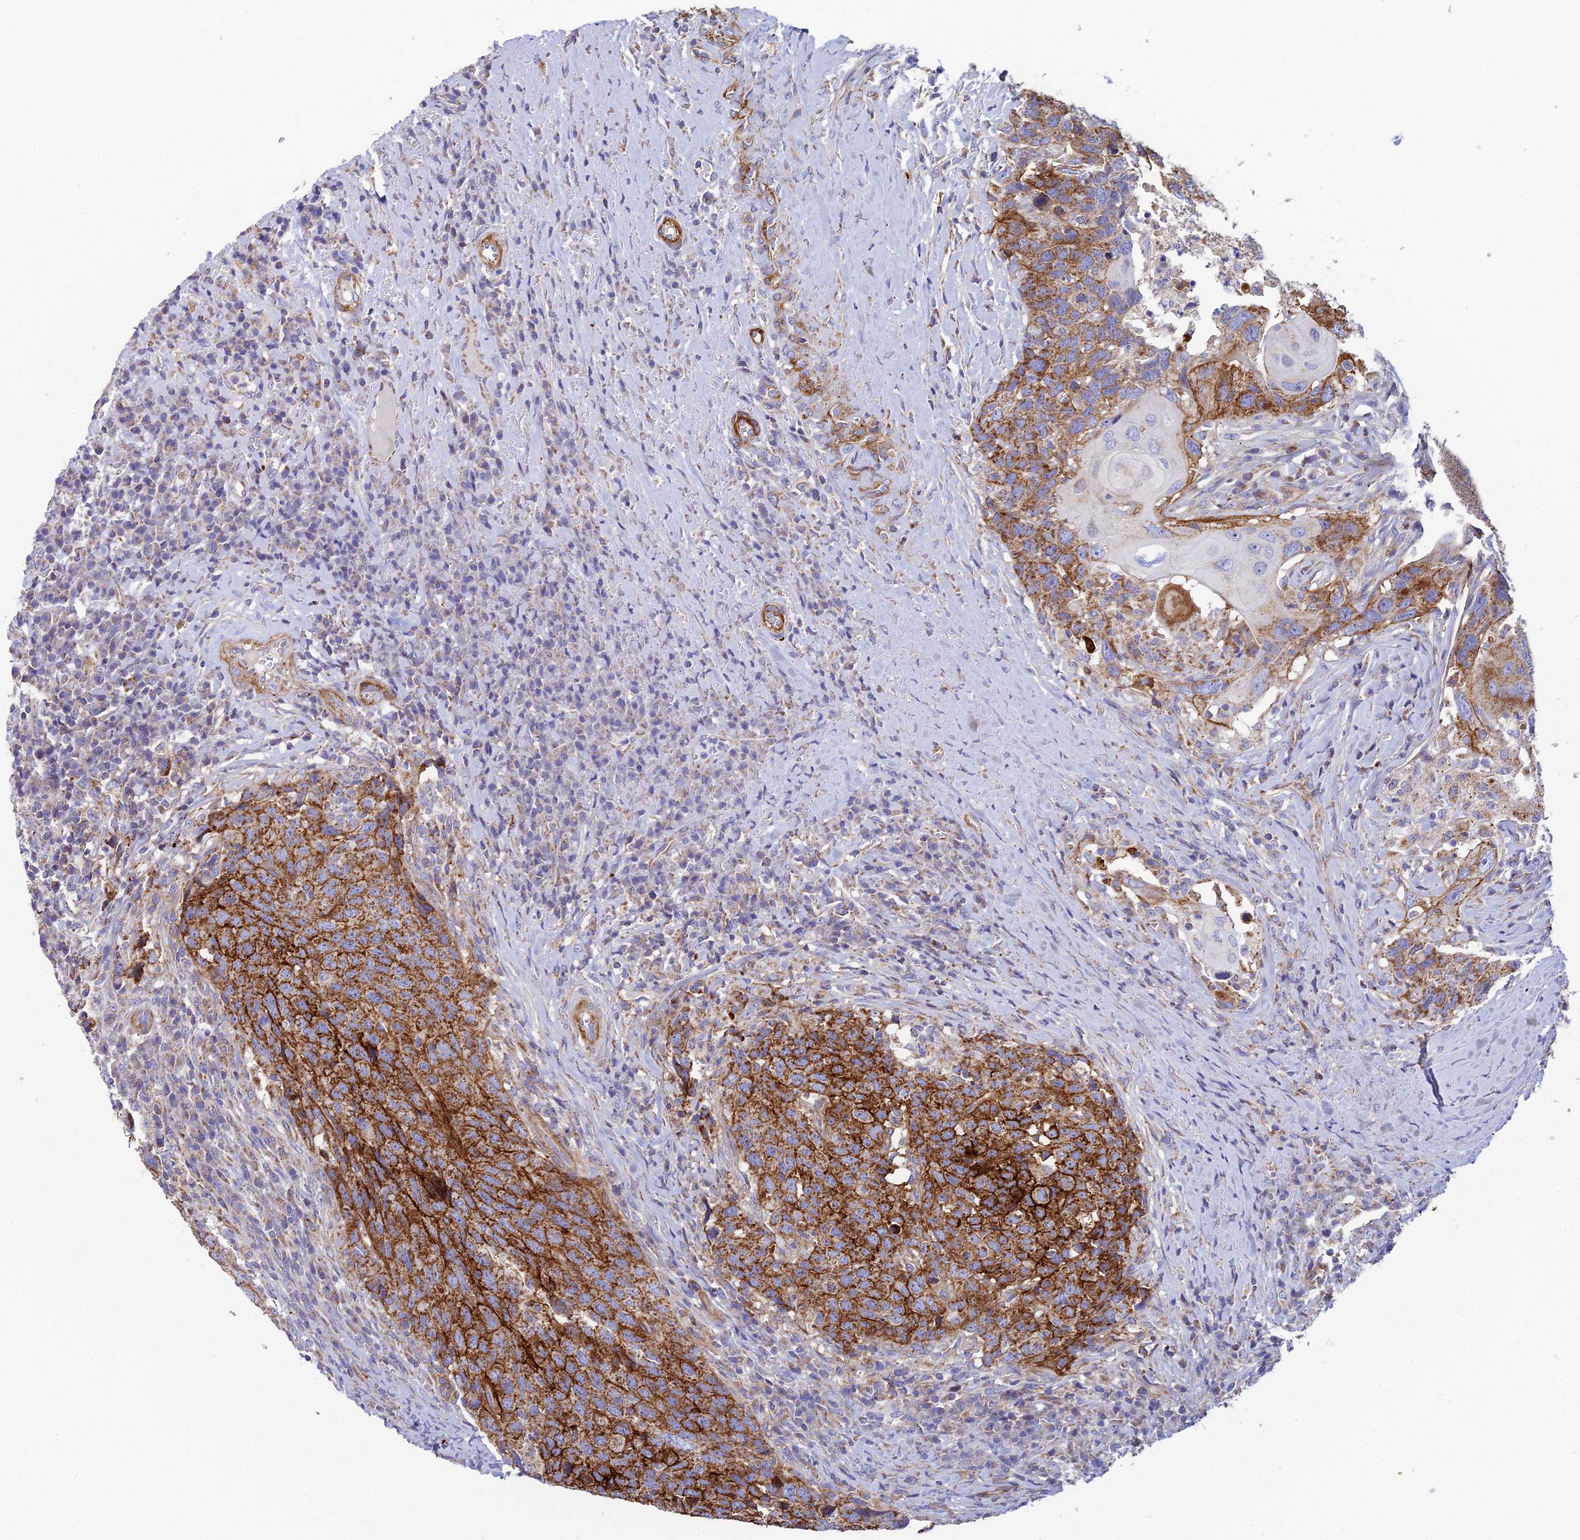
{"staining": {"intensity": "strong", "quantity": ">75%", "location": "cytoplasmic/membranous"}, "tissue": "head and neck cancer", "cell_type": "Tumor cells", "image_type": "cancer", "snomed": [{"axis": "morphology", "description": "Squamous cell carcinoma, NOS"}, {"axis": "topography", "description": "Head-Neck"}], "caption": "Strong cytoplasmic/membranous protein positivity is appreciated in approximately >75% of tumor cells in head and neck squamous cell carcinoma. Ihc stains the protein in brown and the nuclei are stained blue.", "gene": "CSPG4", "patient": {"sex": "male", "age": 66}}